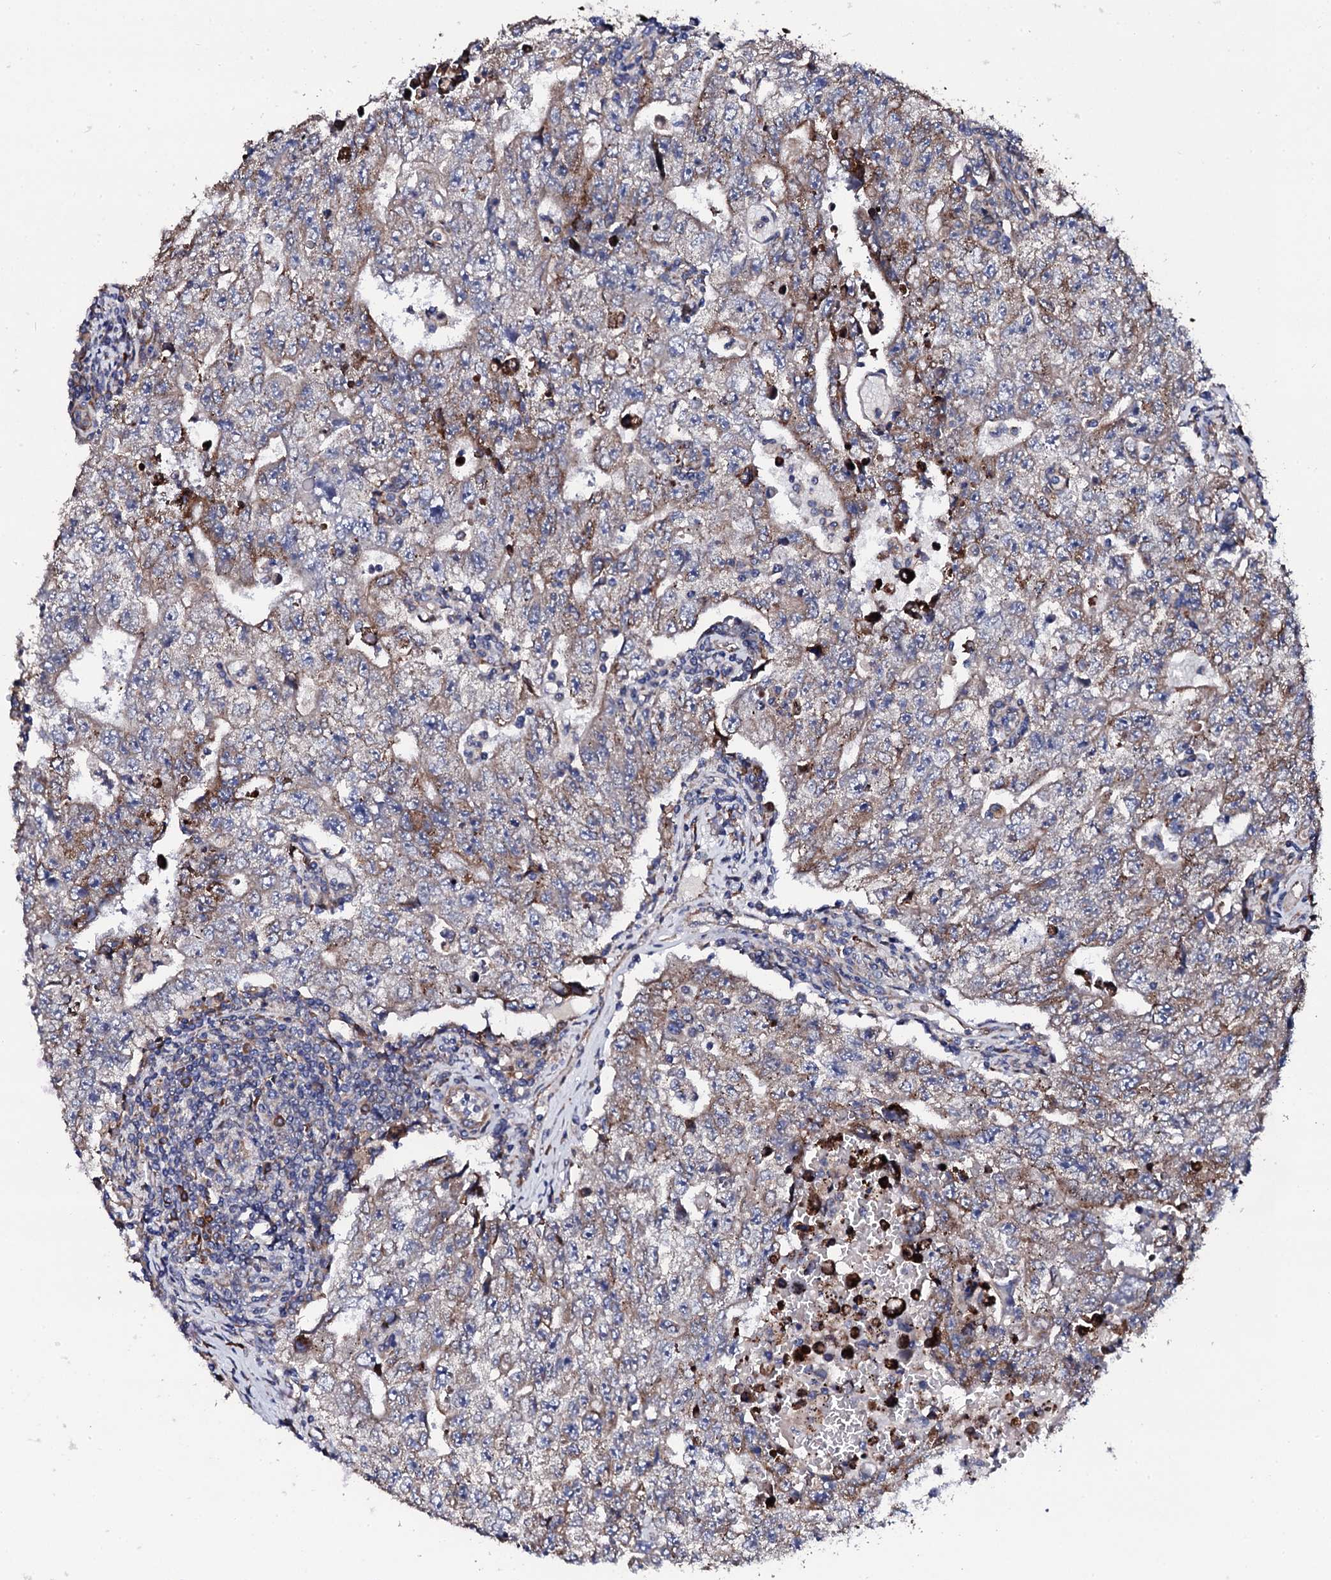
{"staining": {"intensity": "weak", "quantity": "25%-75%", "location": "cytoplasmic/membranous"}, "tissue": "testis cancer", "cell_type": "Tumor cells", "image_type": "cancer", "snomed": [{"axis": "morphology", "description": "Carcinoma, Embryonal, NOS"}, {"axis": "topography", "description": "Testis"}], "caption": "High-power microscopy captured an immunohistochemistry histopathology image of testis cancer (embryonal carcinoma), revealing weak cytoplasmic/membranous positivity in approximately 25%-75% of tumor cells. (Stains: DAB (3,3'-diaminobenzidine) in brown, nuclei in blue, Microscopy: brightfield microscopy at high magnification).", "gene": "LIPT2", "patient": {"sex": "male", "age": 17}}